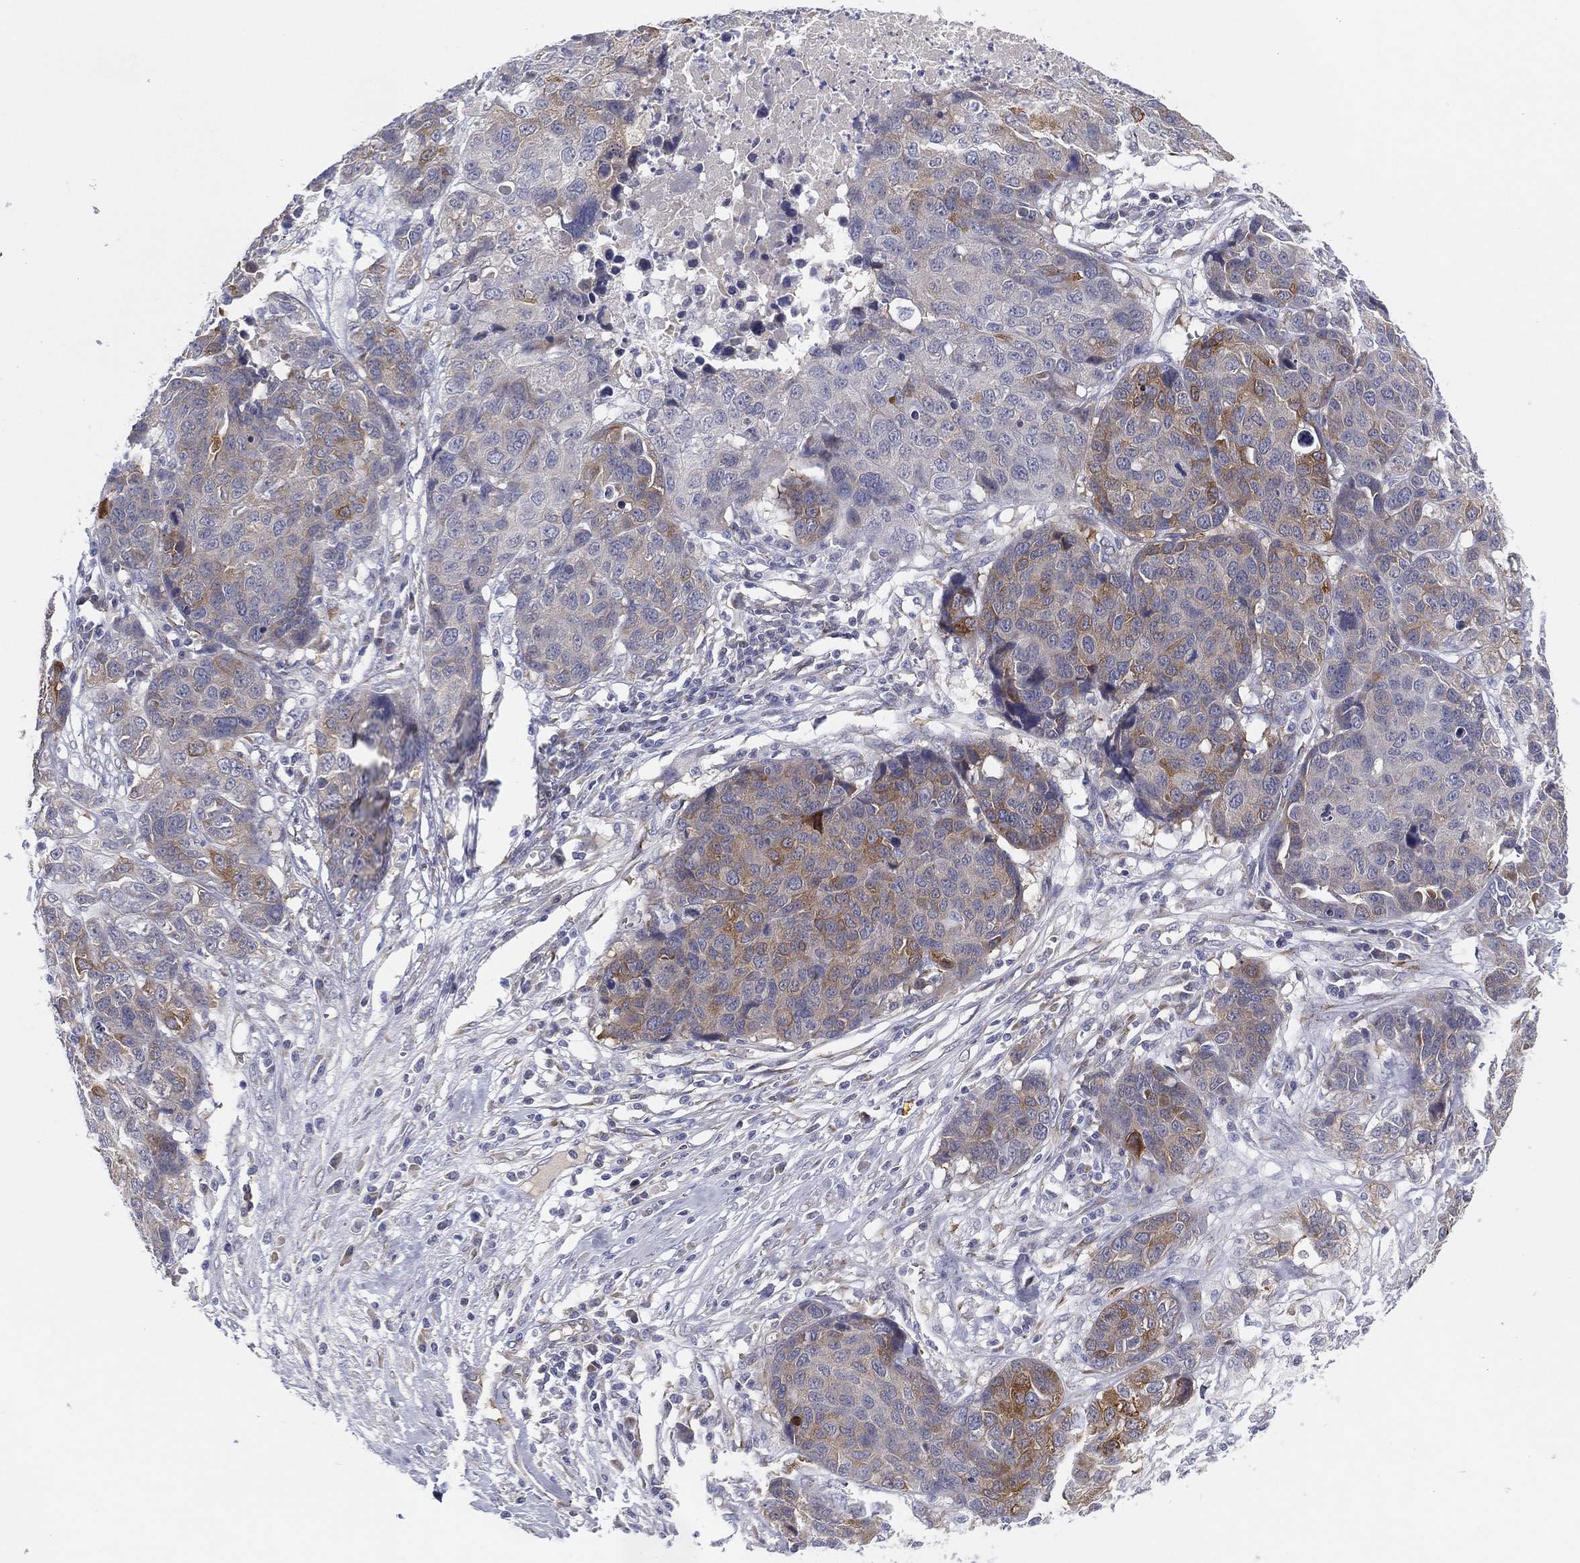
{"staining": {"intensity": "moderate", "quantity": "<25%", "location": "cytoplasmic/membranous"}, "tissue": "ovarian cancer", "cell_type": "Tumor cells", "image_type": "cancer", "snomed": [{"axis": "morphology", "description": "Cystadenocarcinoma, serous, NOS"}, {"axis": "topography", "description": "Ovary"}], "caption": "Protein expression analysis of ovarian cancer (serous cystadenocarcinoma) demonstrates moderate cytoplasmic/membranous staining in about <25% of tumor cells. The staining was performed using DAB, with brown indicating positive protein expression. Nuclei are stained blue with hematoxylin.", "gene": "MLF1", "patient": {"sex": "female", "age": 87}}